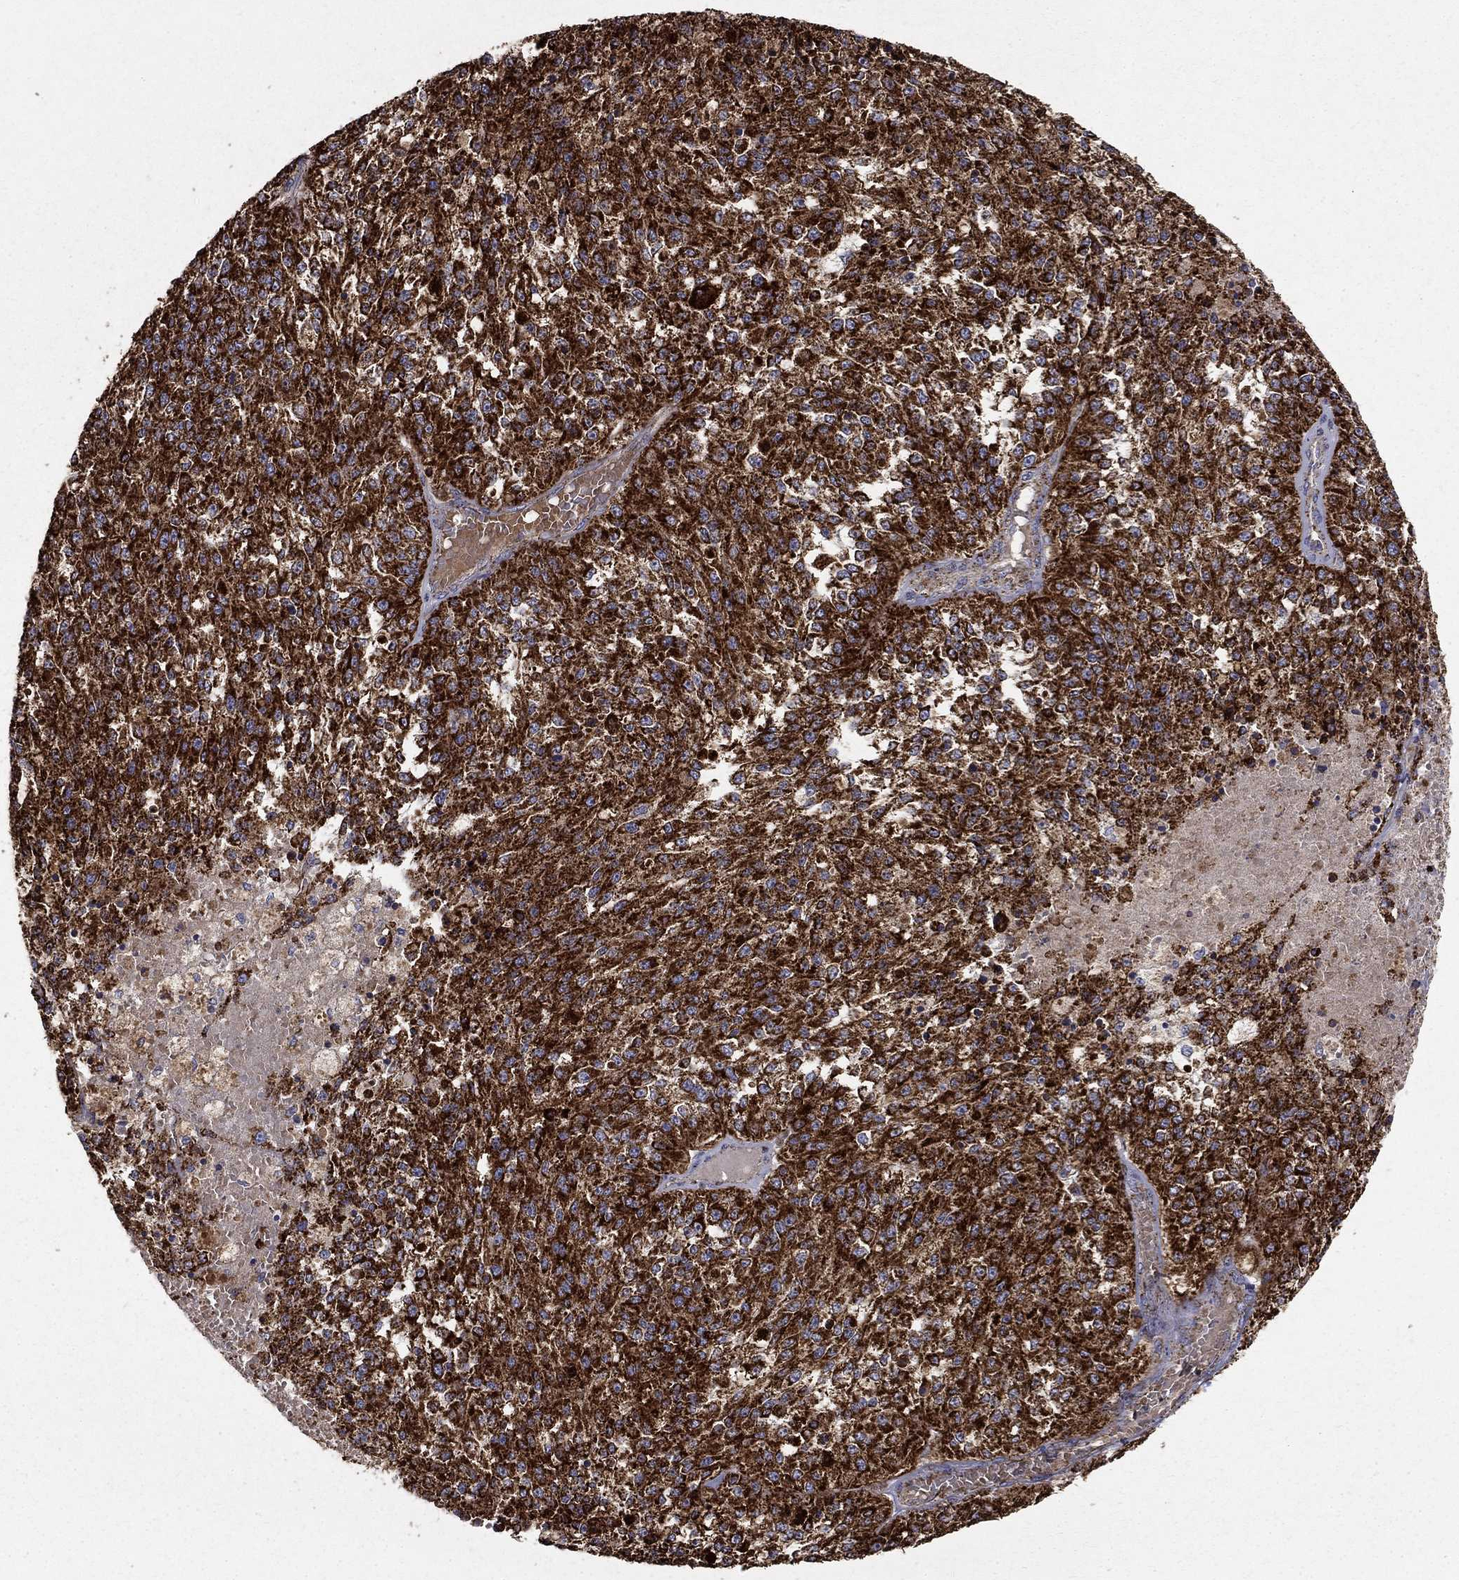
{"staining": {"intensity": "strong", "quantity": ">75%", "location": "cytoplasmic/membranous"}, "tissue": "melanoma", "cell_type": "Tumor cells", "image_type": "cancer", "snomed": [{"axis": "morphology", "description": "Malignant melanoma, Metastatic site"}, {"axis": "topography", "description": "Lymph node"}], "caption": "Immunohistochemistry (DAB (3,3'-diaminobenzidine)) staining of melanoma exhibits strong cytoplasmic/membranous protein positivity in approximately >75% of tumor cells. The staining was performed using DAB, with brown indicating positive protein expression. Nuclei are stained blue with hematoxylin.", "gene": "GCSH", "patient": {"sex": "female", "age": 64}}